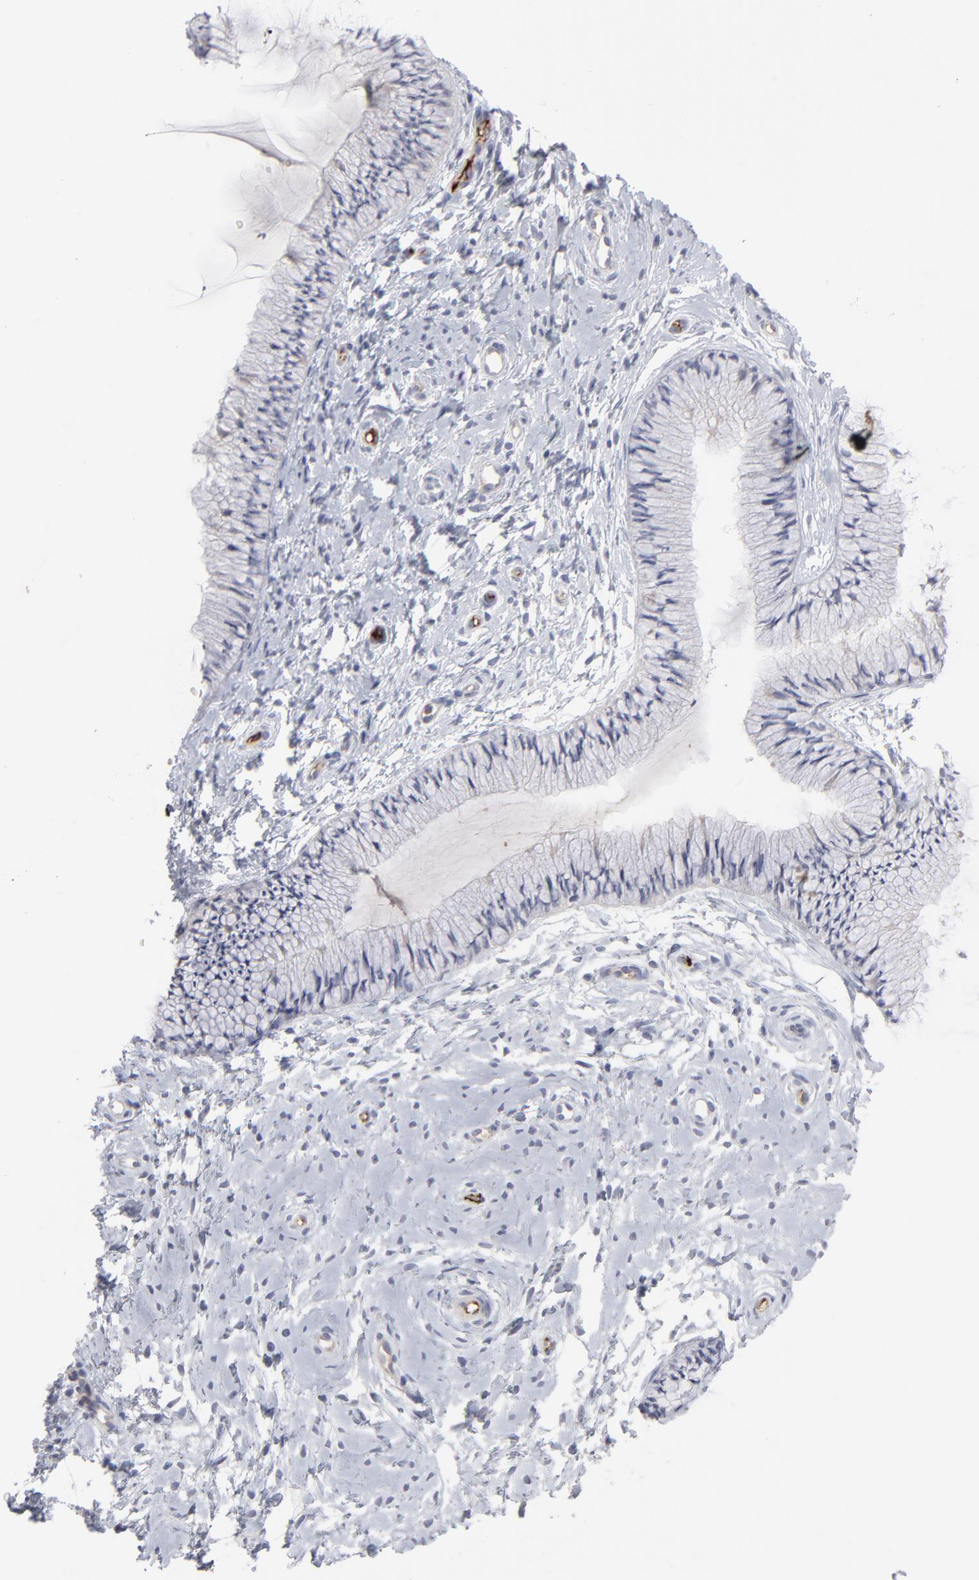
{"staining": {"intensity": "negative", "quantity": "none", "location": "none"}, "tissue": "cervix", "cell_type": "Glandular cells", "image_type": "normal", "snomed": [{"axis": "morphology", "description": "Normal tissue, NOS"}, {"axis": "topography", "description": "Cervix"}], "caption": "High power microscopy histopathology image of an IHC micrograph of unremarkable cervix, revealing no significant staining in glandular cells. Nuclei are stained in blue.", "gene": "CCR3", "patient": {"sex": "female", "age": 46}}